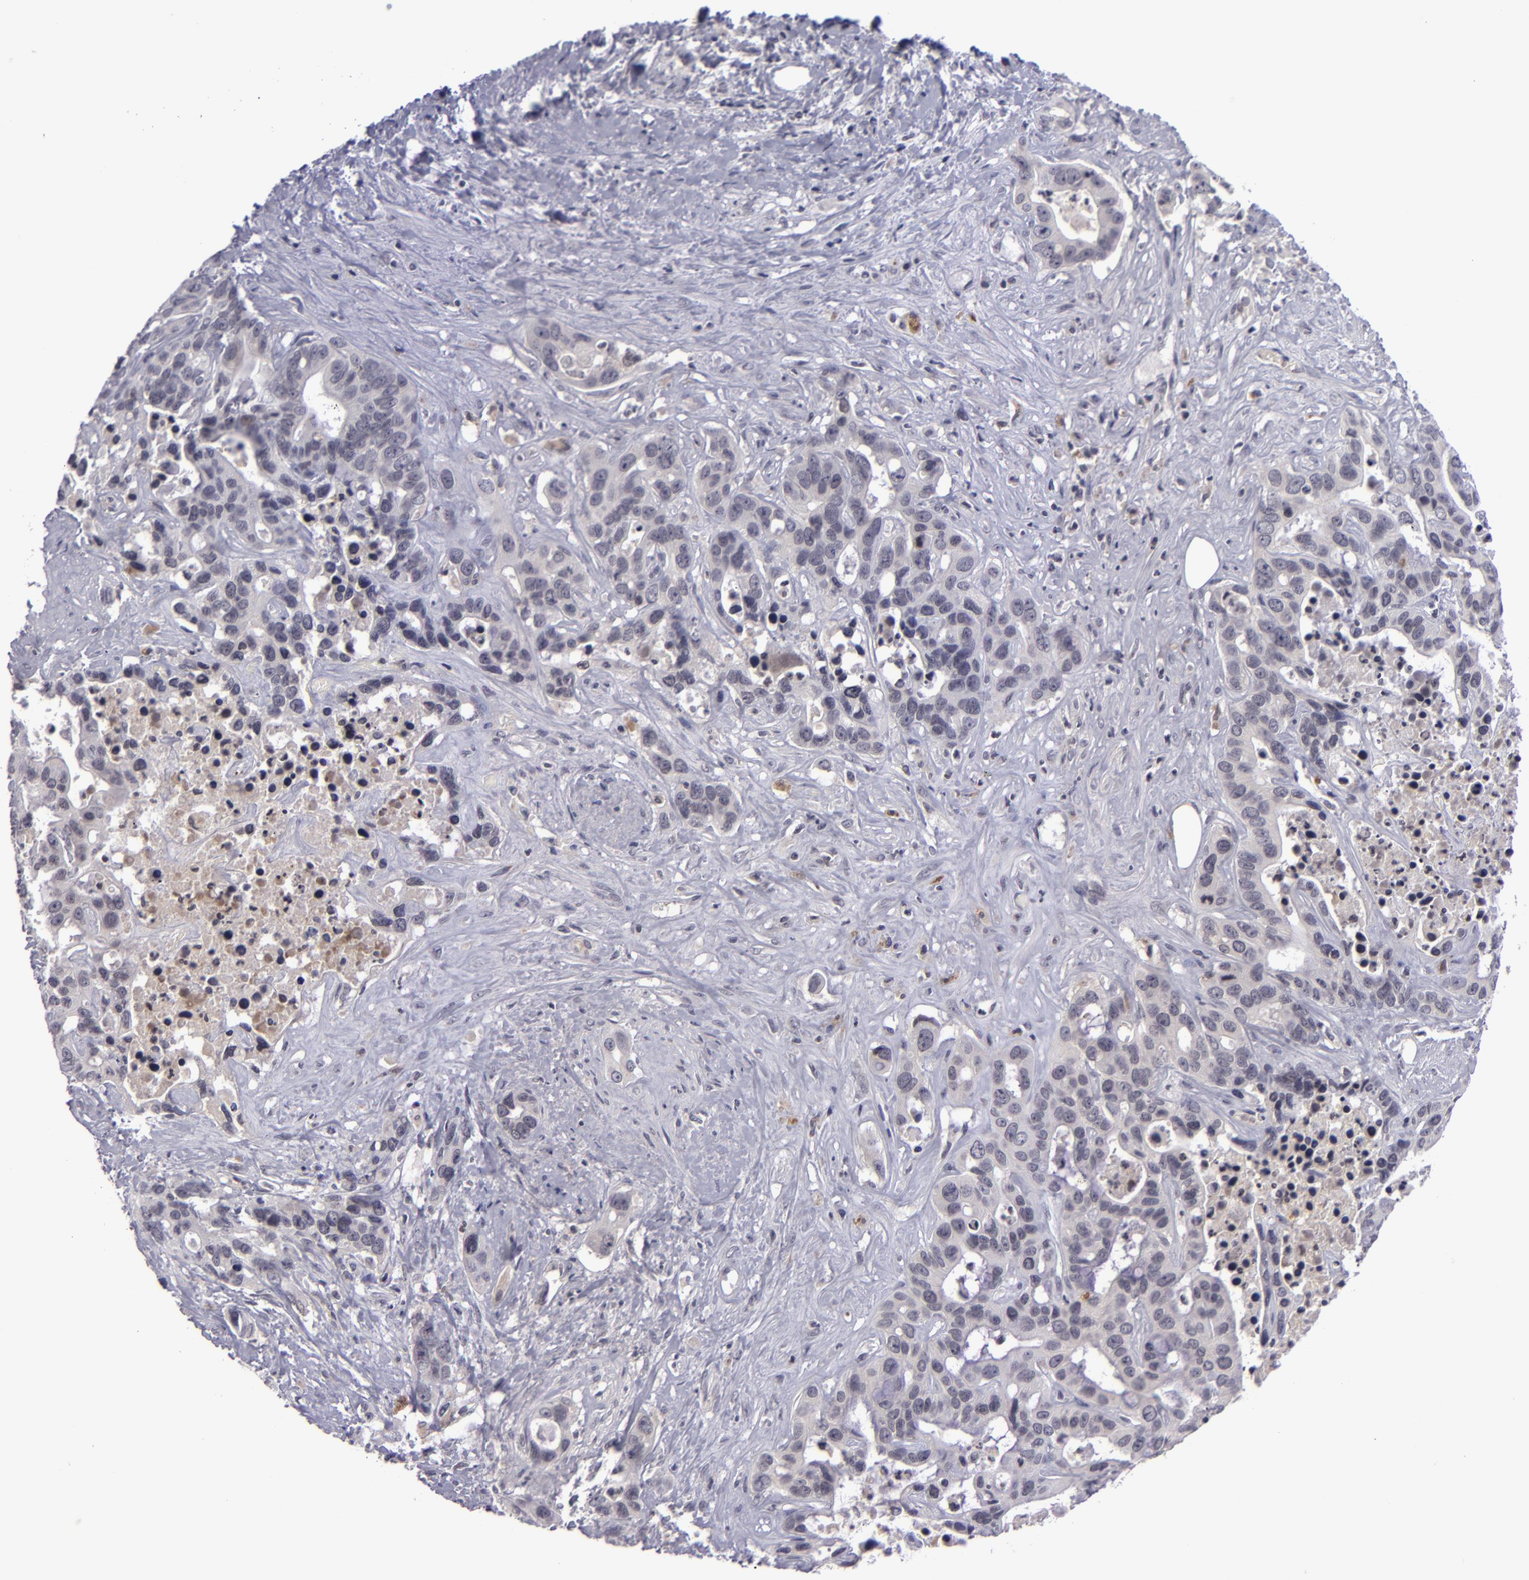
{"staining": {"intensity": "weak", "quantity": "<25%", "location": "cytoplasmic/membranous"}, "tissue": "liver cancer", "cell_type": "Tumor cells", "image_type": "cancer", "snomed": [{"axis": "morphology", "description": "Cholangiocarcinoma"}, {"axis": "topography", "description": "Liver"}], "caption": "Protein analysis of cholangiocarcinoma (liver) reveals no significant positivity in tumor cells.", "gene": "CASP8", "patient": {"sex": "female", "age": 65}}